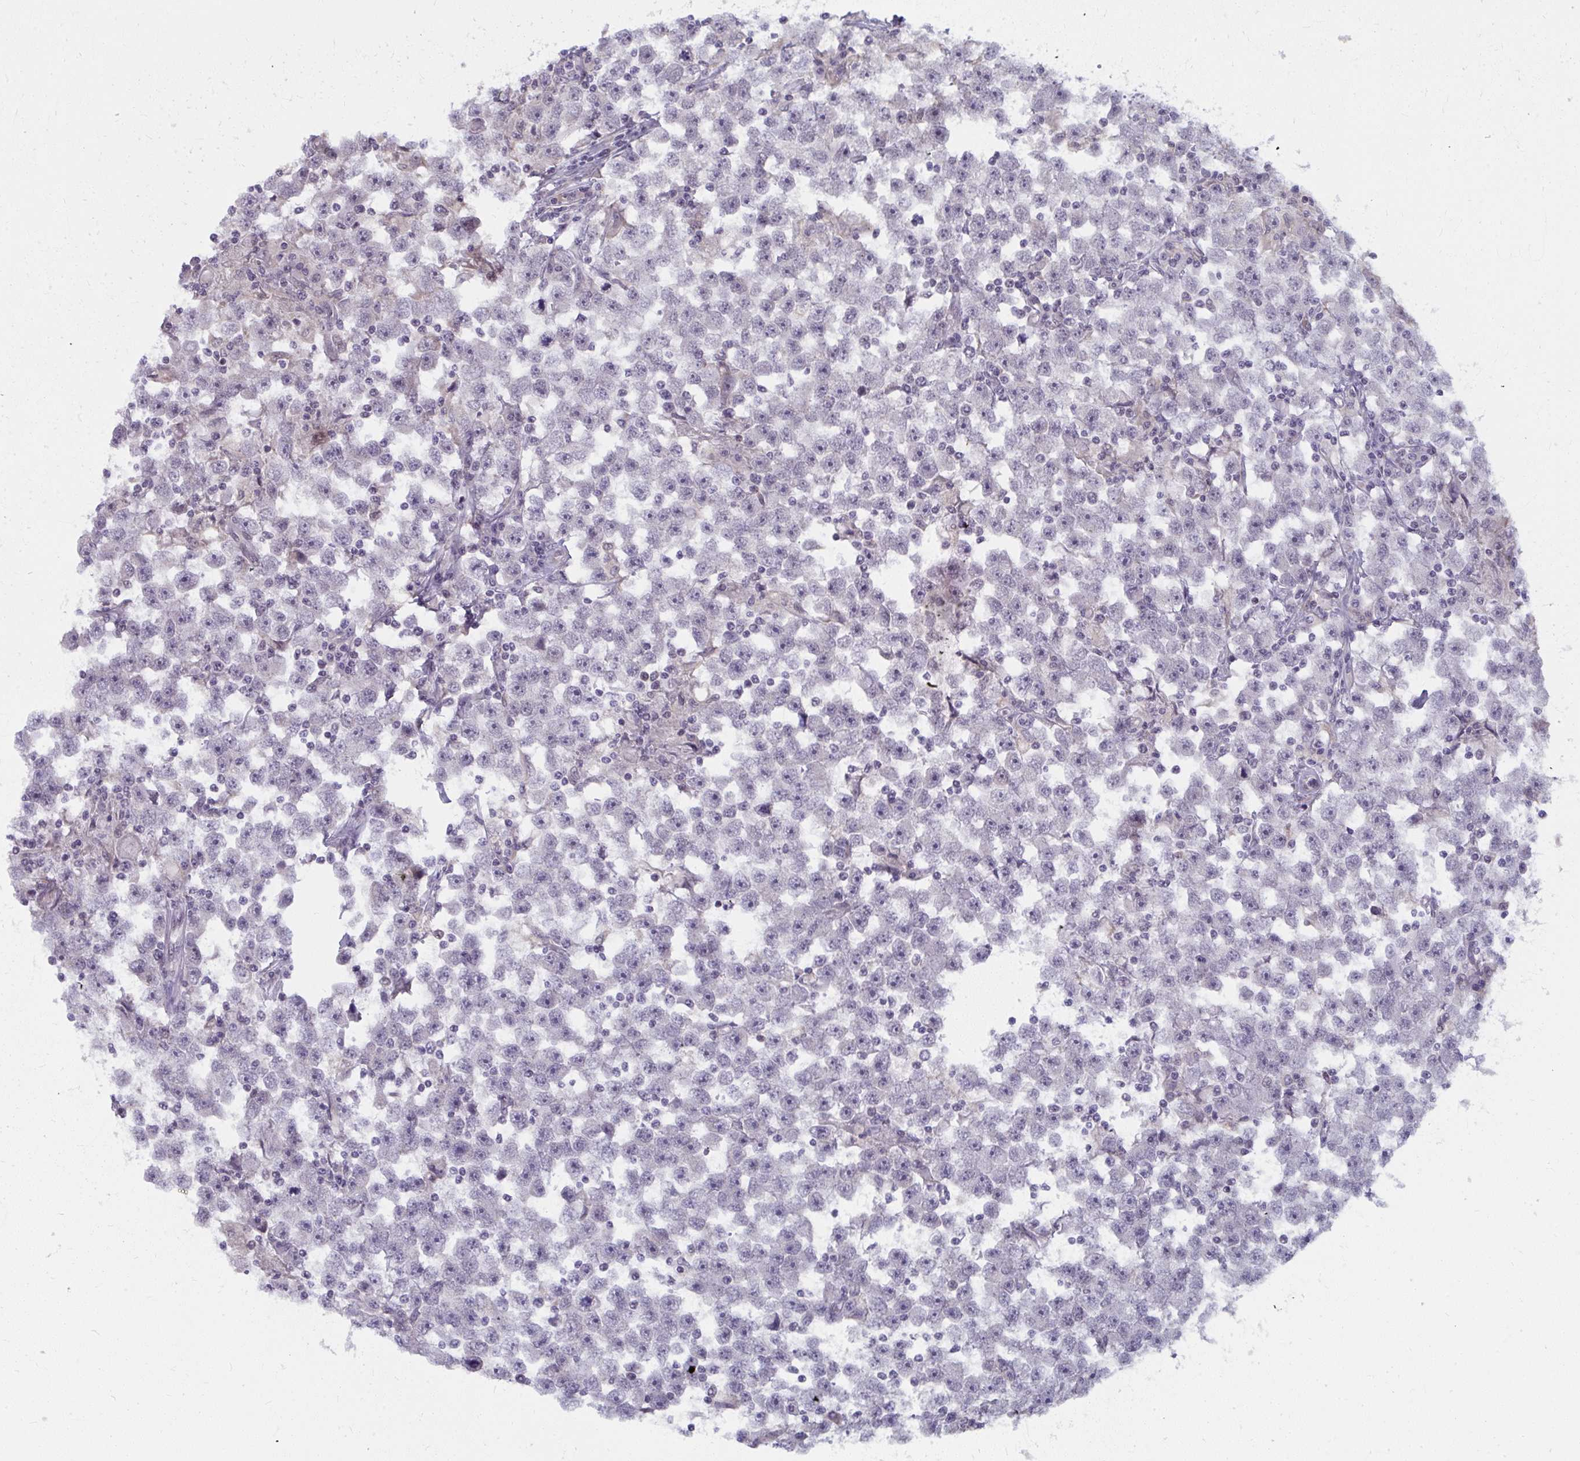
{"staining": {"intensity": "negative", "quantity": "none", "location": "none"}, "tissue": "testis cancer", "cell_type": "Tumor cells", "image_type": "cancer", "snomed": [{"axis": "morphology", "description": "Seminoma, NOS"}, {"axis": "topography", "description": "Testis"}], "caption": "This is a micrograph of immunohistochemistry staining of seminoma (testis), which shows no staining in tumor cells. Brightfield microscopy of IHC stained with DAB (brown) and hematoxylin (blue), captured at high magnification.", "gene": "NMNAT1", "patient": {"sex": "male", "age": 33}}